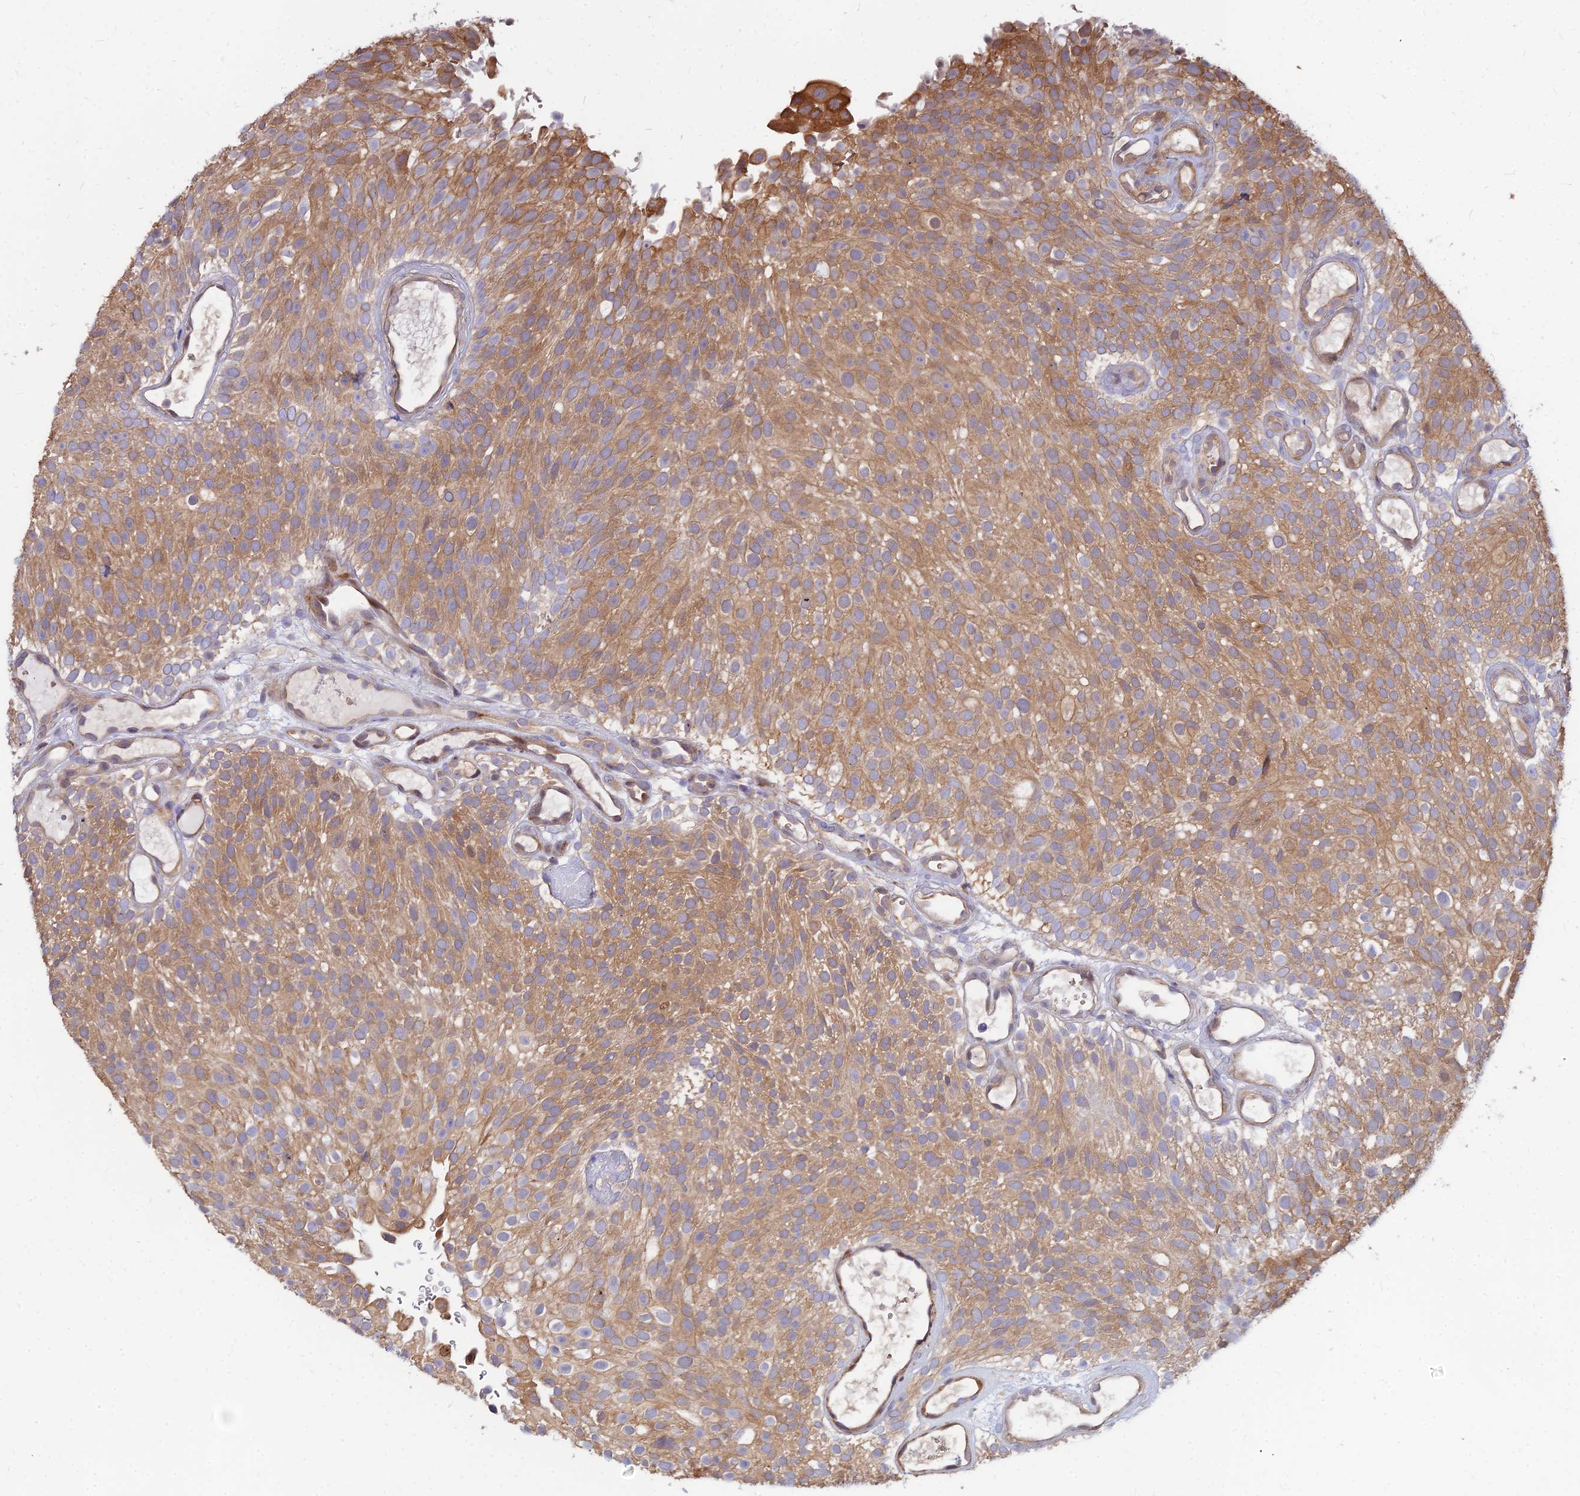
{"staining": {"intensity": "moderate", "quantity": ">75%", "location": "cytoplasmic/membranous"}, "tissue": "urothelial cancer", "cell_type": "Tumor cells", "image_type": "cancer", "snomed": [{"axis": "morphology", "description": "Urothelial carcinoma, Low grade"}, {"axis": "topography", "description": "Urinary bladder"}], "caption": "Tumor cells exhibit medium levels of moderate cytoplasmic/membranous expression in about >75% of cells in urothelial cancer. (Stains: DAB in brown, nuclei in blue, Microscopy: brightfield microscopy at high magnification).", "gene": "CCT6B", "patient": {"sex": "male", "age": 78}}